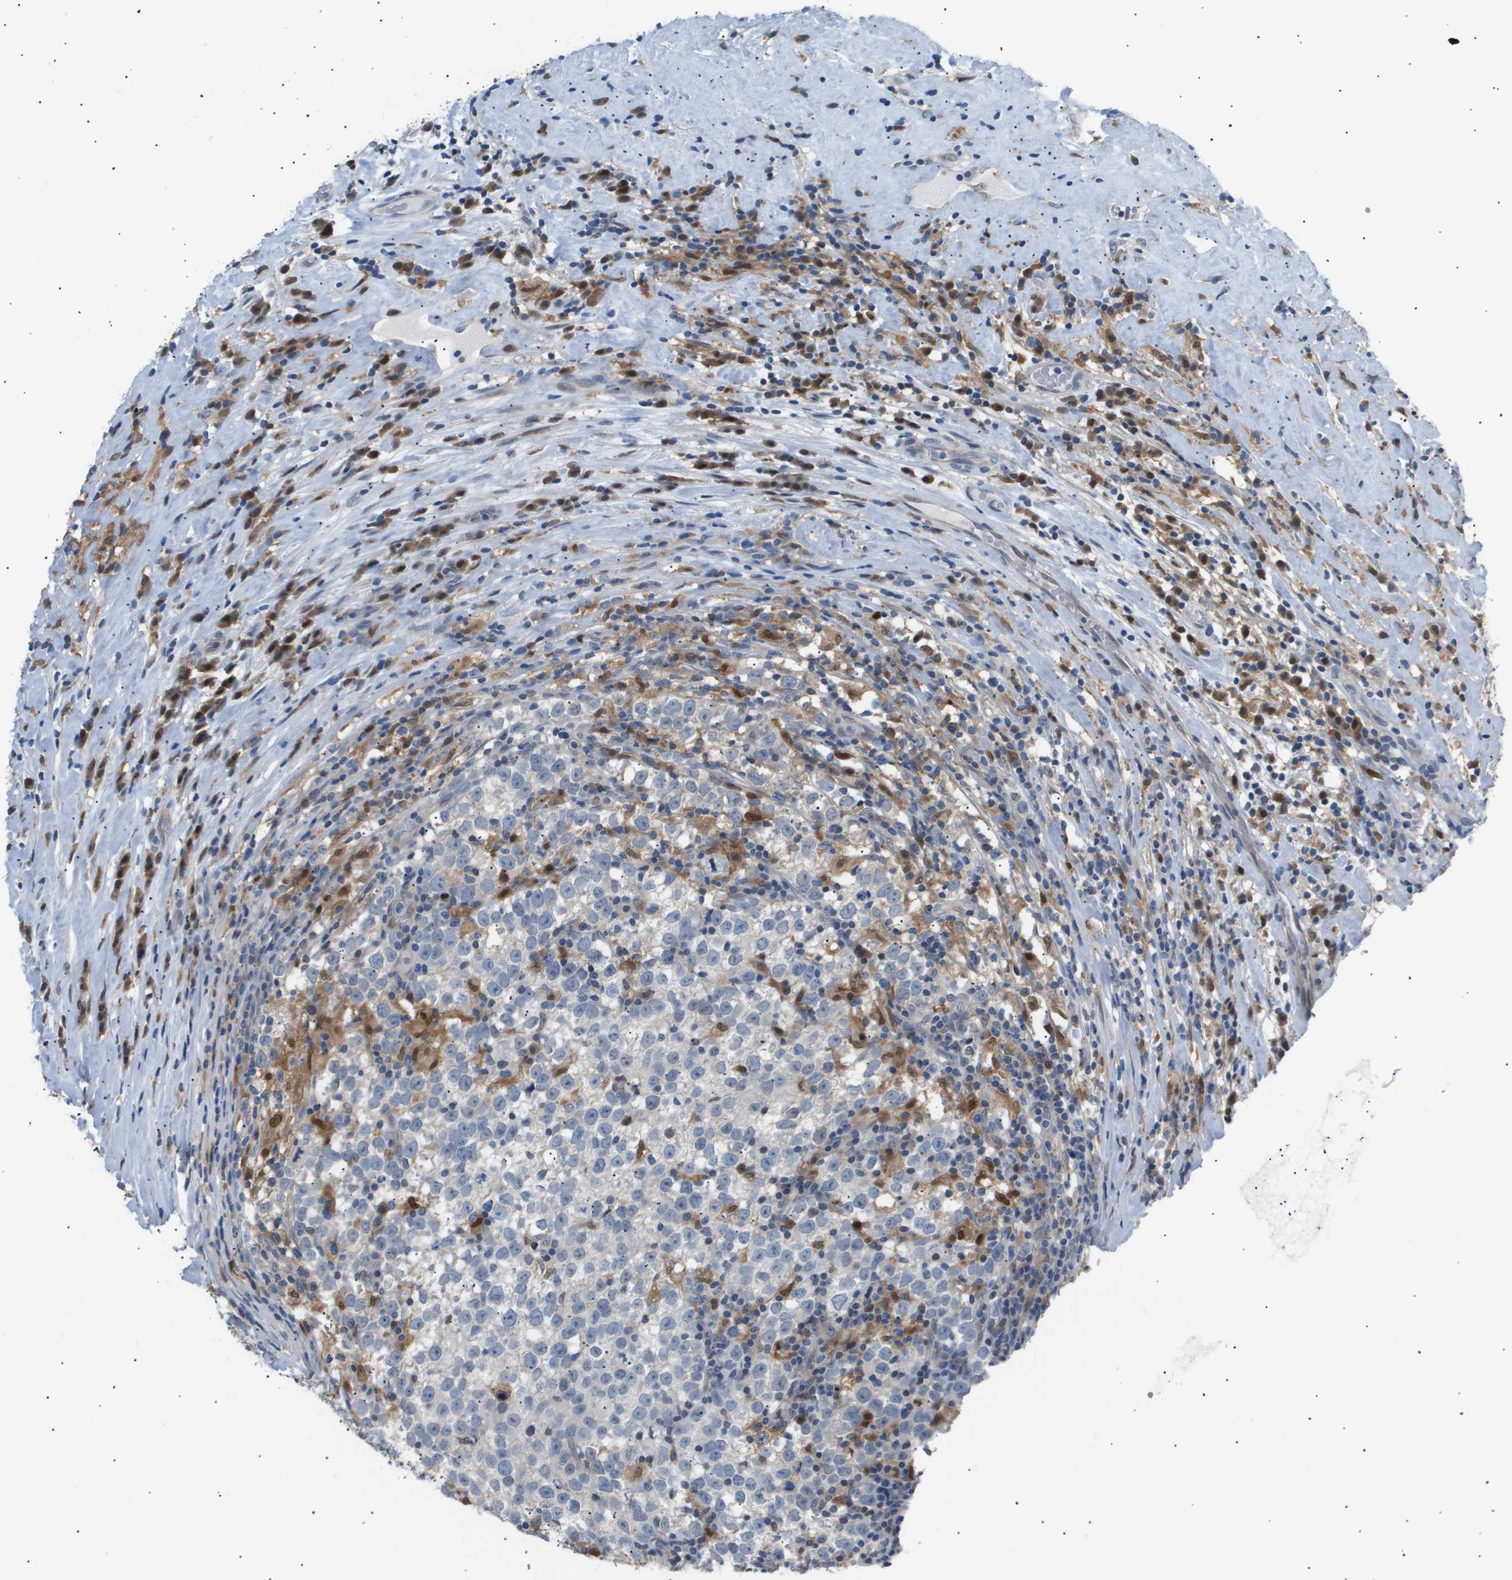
{"staining": {"intensity": "negative", "quantity": "none", "location": "none"}, "tissue": "testis cancer", "cell_type": "Tumor cells", "image_type": "cancer", "snomed": [{"axis": "morphology", "description": "Normal tissue, NOS"}, {"axis": "morphology", "description": "Seminoma, NOS"}, {"axis": "topography", "description": "Testis"}], "caption": "Histopathology image shows no protein expression in tumor cells of testis seminoma tissue. Brightfield microscopy of IHC stained with DAB (3,3'-diaminobenzidine) (brown) and hematoxylin (blue), captured at high magnification.", "gene": "AKR1A1", "patient": {"sex": "male", "age": 43}}